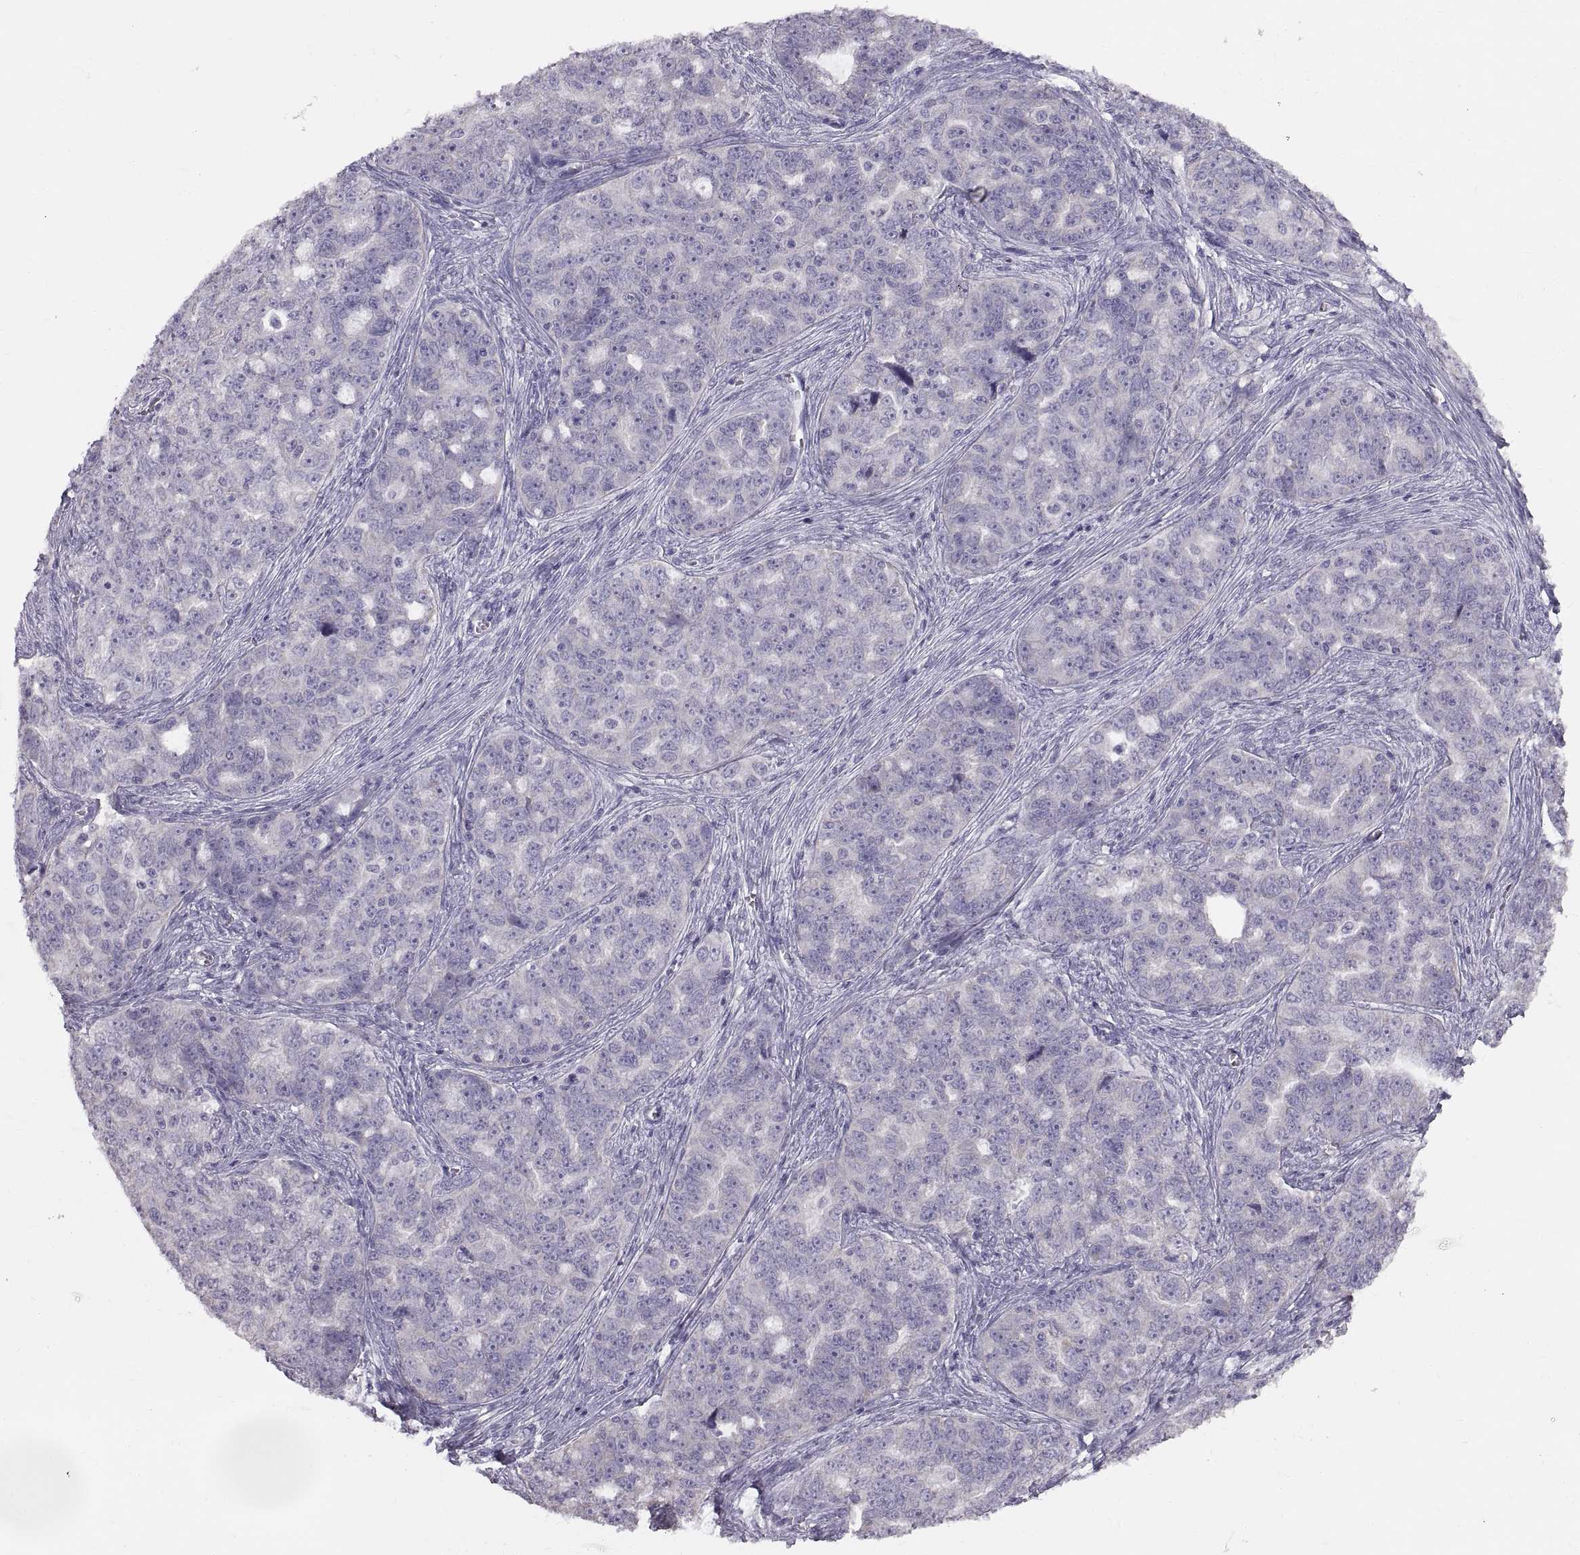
{"staining": {"intensity": "negative", "quantity": "none", "location": "none"}, "tissue": "ovarian cancer", "cell_type": "Tumor cells", "image_type": "cancer", "snomed": [{"axis": "morphology", "description": "Cystadenocarcinoma, serous, NOS"}, {"axis": "topography", "description": "Ovary"}], "caption": "DAB (3,3'-diaminobenzidine) immunohistochemical staining of human ovarian cancer (serous cystadenocarcinoma) displays no significant staining in tumor cells. (DAB immunohistochemistry (IHC) visualized using brightfield microscopy, high magnification).", "gene": "WBP2NL", "patient": {"sex": "female", "age": 51}}